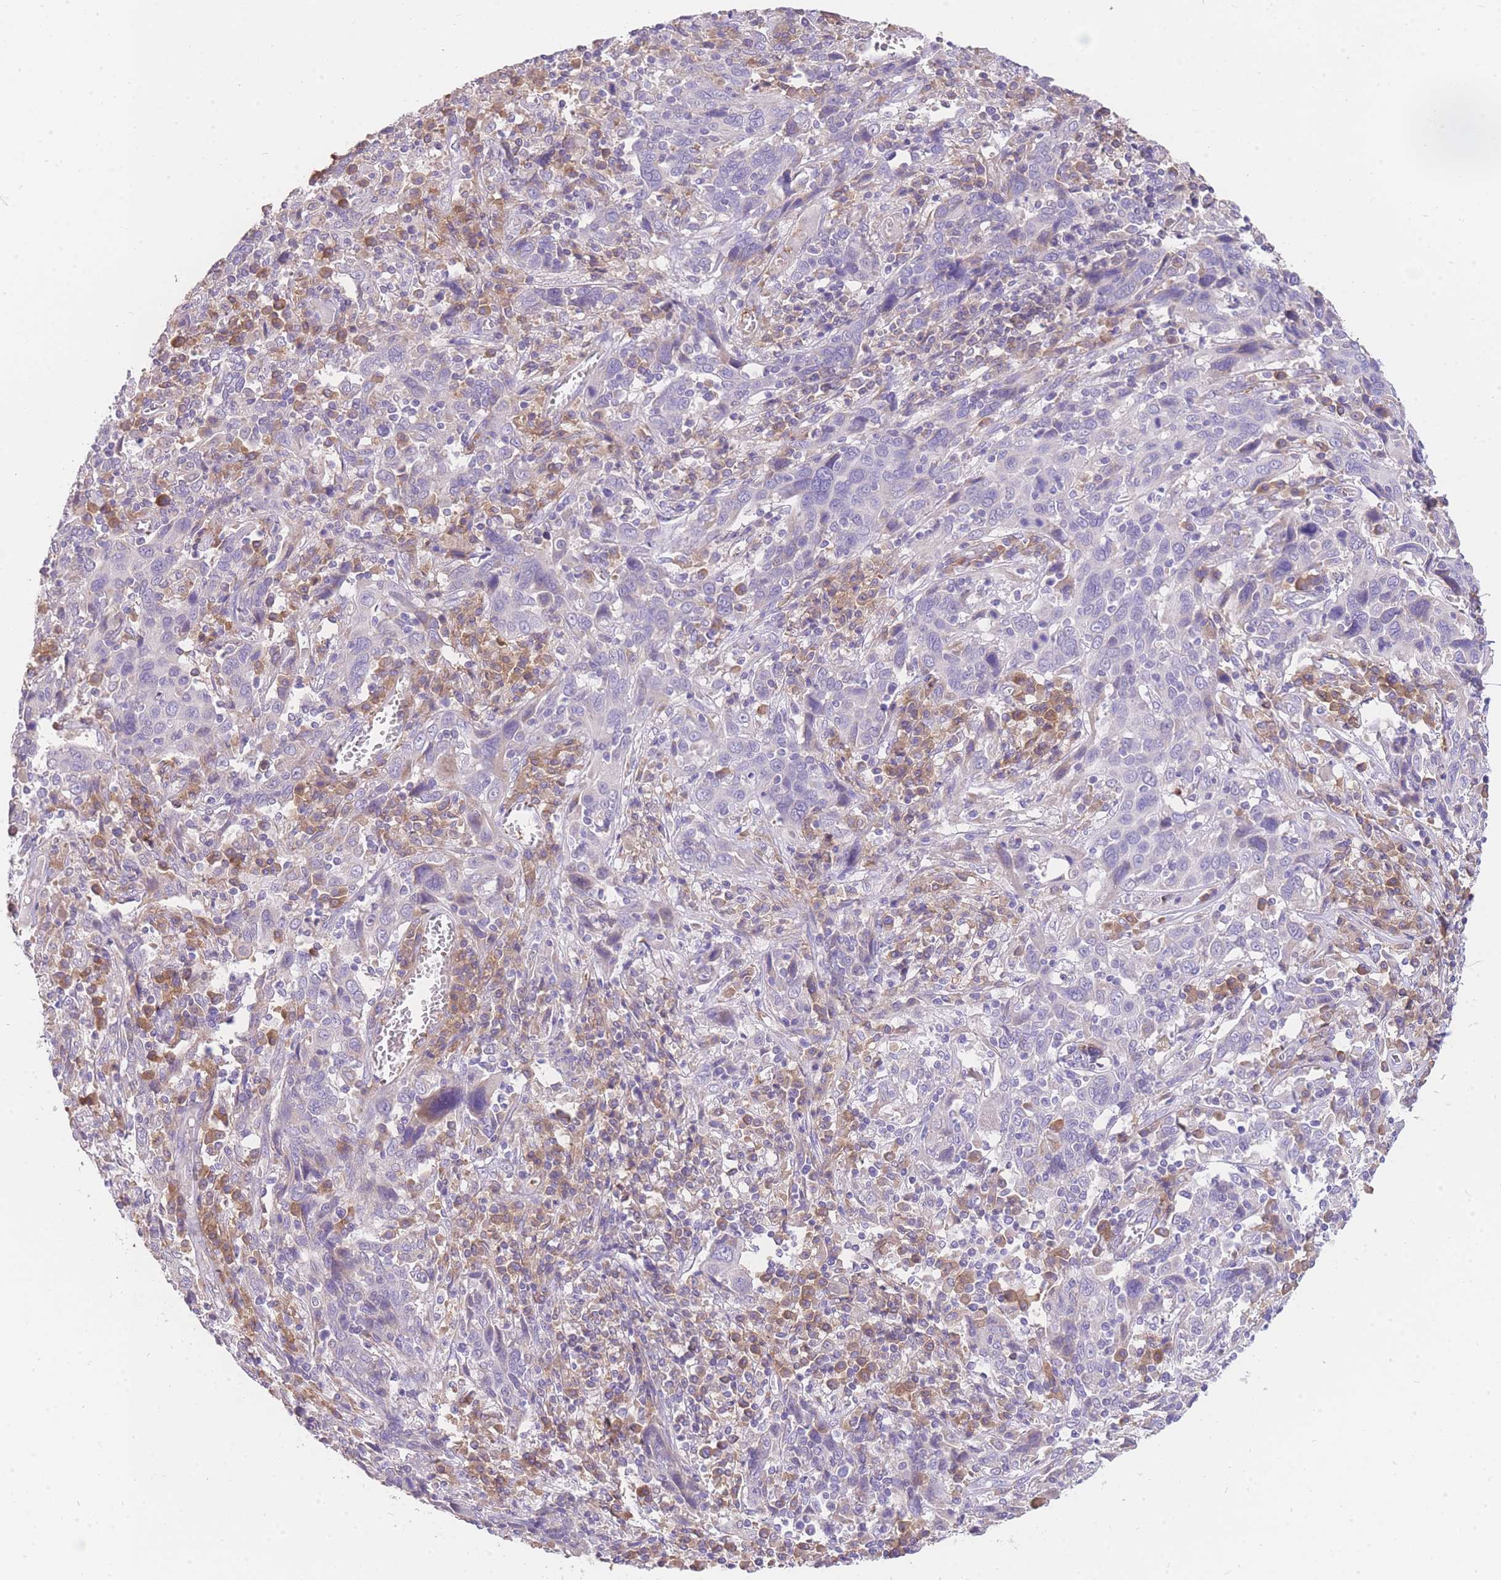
{"staining": {"intensity": "negative", "quantity": "none", "location": "none"}, "tissue": "cervical cancer", "cell_type": "Tumor cells", "image_type": "cancer", "snomed": [{"axis": "morphology", "description": "Squamous cell carcinoma, NOS"}, {"axis": "topography", "description": "Cervix"}], "caption": "IHC photomicrograph of cervical cancer stained for a protein (brown), which displays no staining in tumor cells. Brightfield microscopy of immunohistochemistry (IHC) stained with DAB (3,3'-diaminobenzidine) (brown) and hematoxylin (blue), captured at high magnification.", "gene": "C2orf88", "patient": {"sex": "female", "age": 46}}